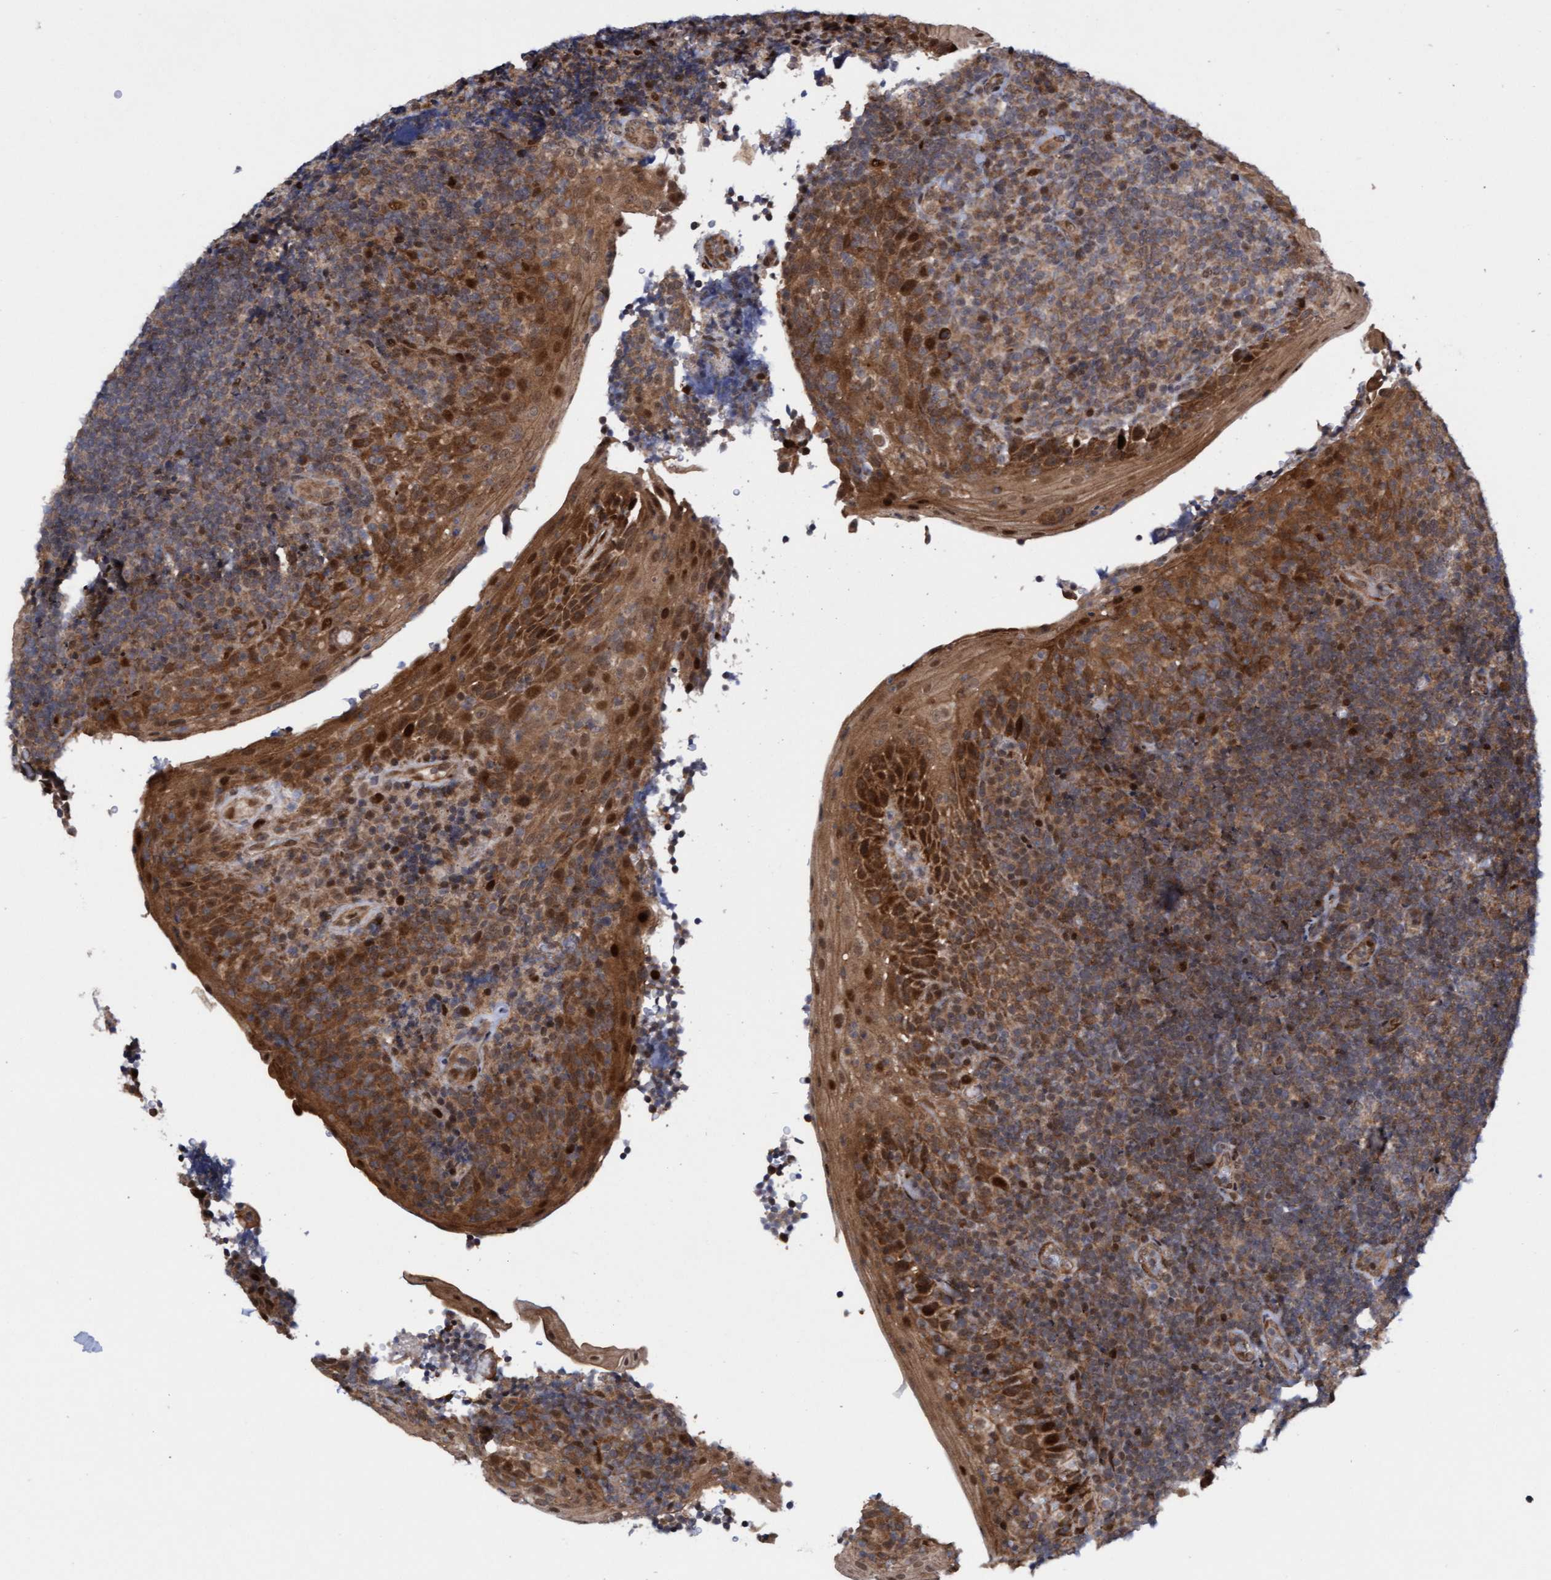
{"staining": {"intensity": "moderate", "quantity": ">75%", "location": "cytoplasmic/membranous"}, "tissue": "tonsil", "cell_type": "Germinal center cells", "image_type": "normal", "snomed": [{"axis": "morphology", "description": "Normal tissue, NOS"}, {"axis": "topography", "description": "Tonsil"}], "caption": "Brown immunohistochemical staining in normal tonsil shows moderate cytoplasmic/membranous staining in about >75% of germinal center cells. (DAB IHC, brown staining for protein, blue staining for nuclei).", "gene": "ITFG1", "patient": {"sex": "male", "age": 37}}